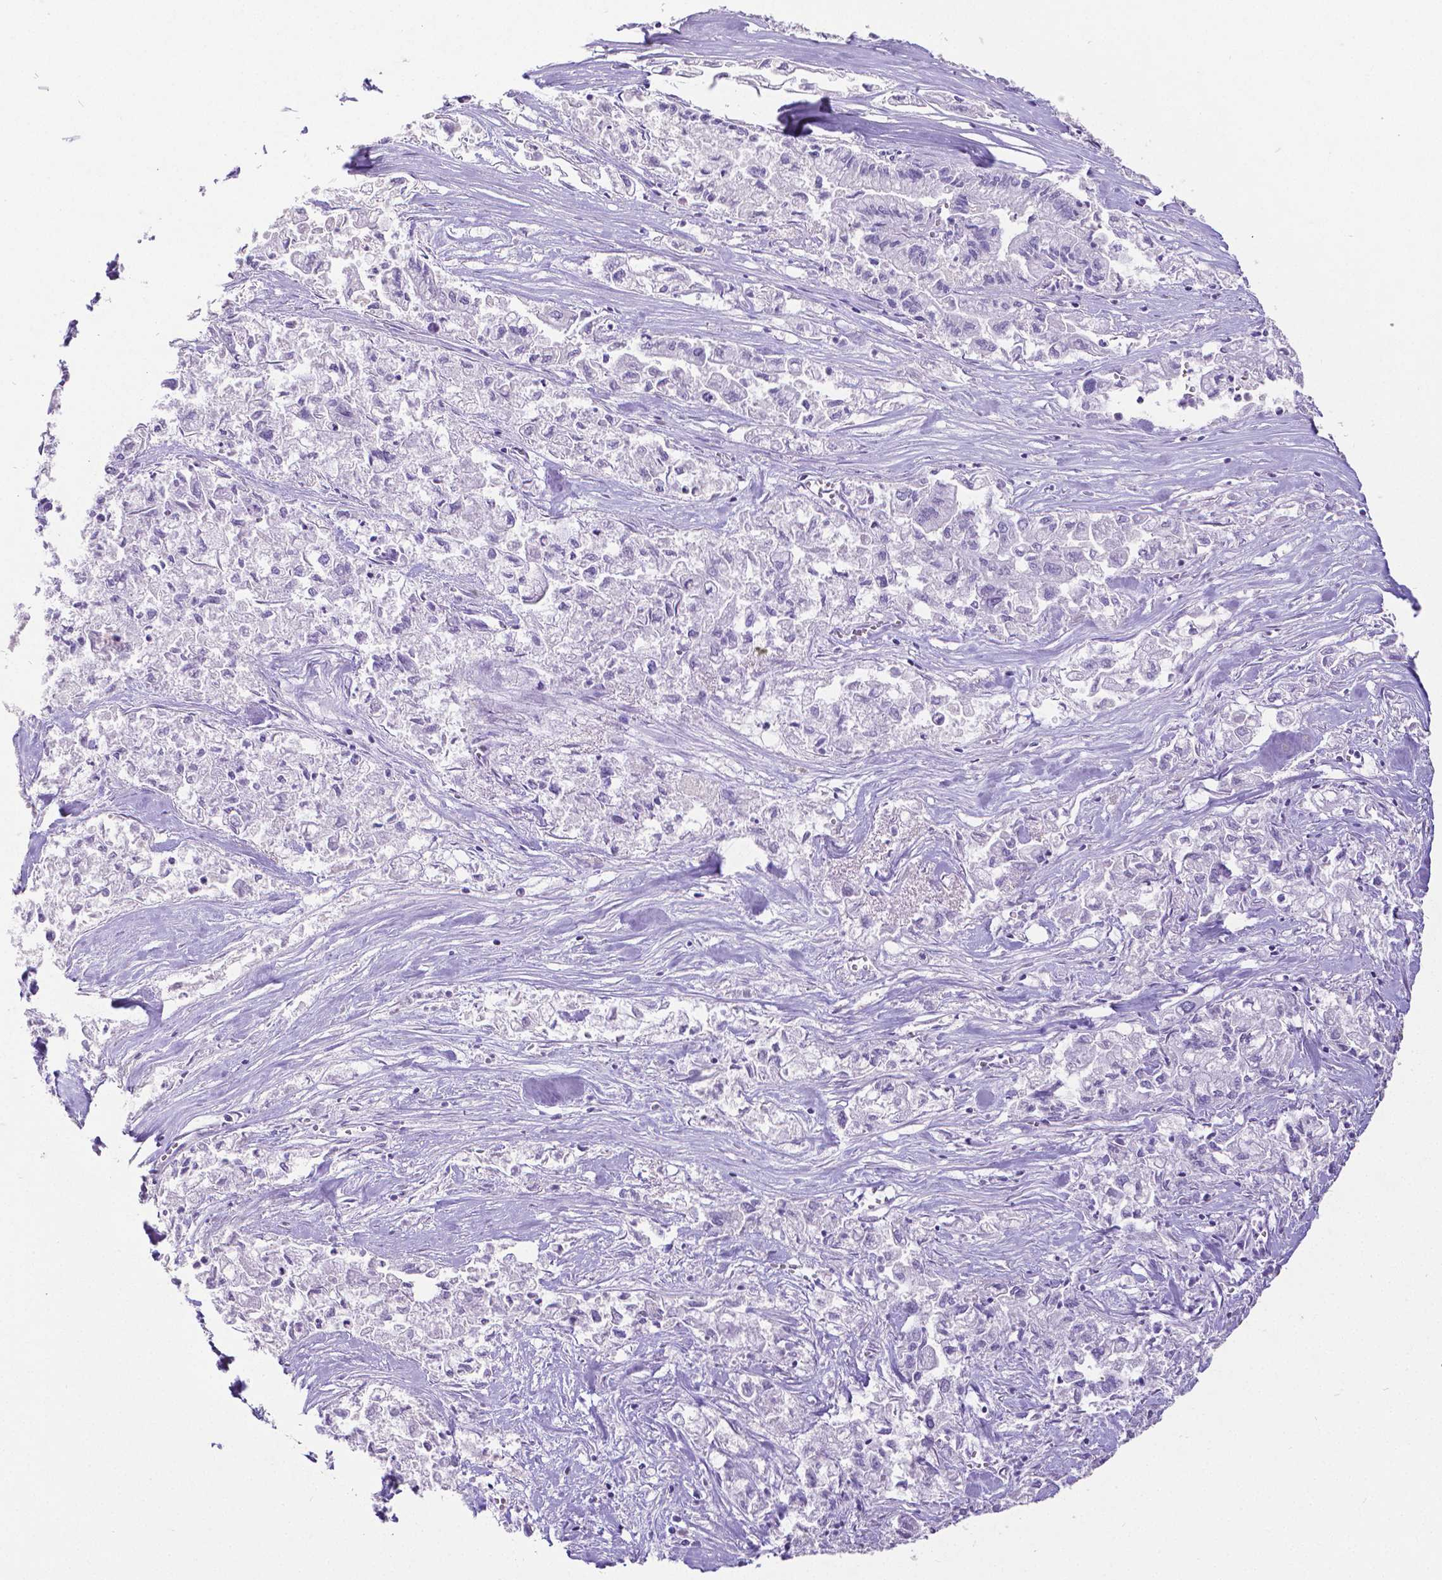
{"staining": {"intensity": "negative", "quantity": "none", "location": "none"}, "tissue": "pancreatic cancer", "cell_type": "Tumor cells", "image_type": "cancer", "snomed": [{"axis": "morphology", "description": "Adenocarcinoma, NOS"}, {"axis": "topography", "description": "Pancreas"}], "caption": "Immunohistochemical staining of pancreatic cancer (adenocarcinoma) exhibits no significant staining in tumor cells. (Stains: DAB immunohistochemistry (IHC) with hematoxylin counter stain, Microscopy: brightfield microscopy at high magnification).", "gene": "SATB2", "patient": {"sex": "male", "age": 72}}